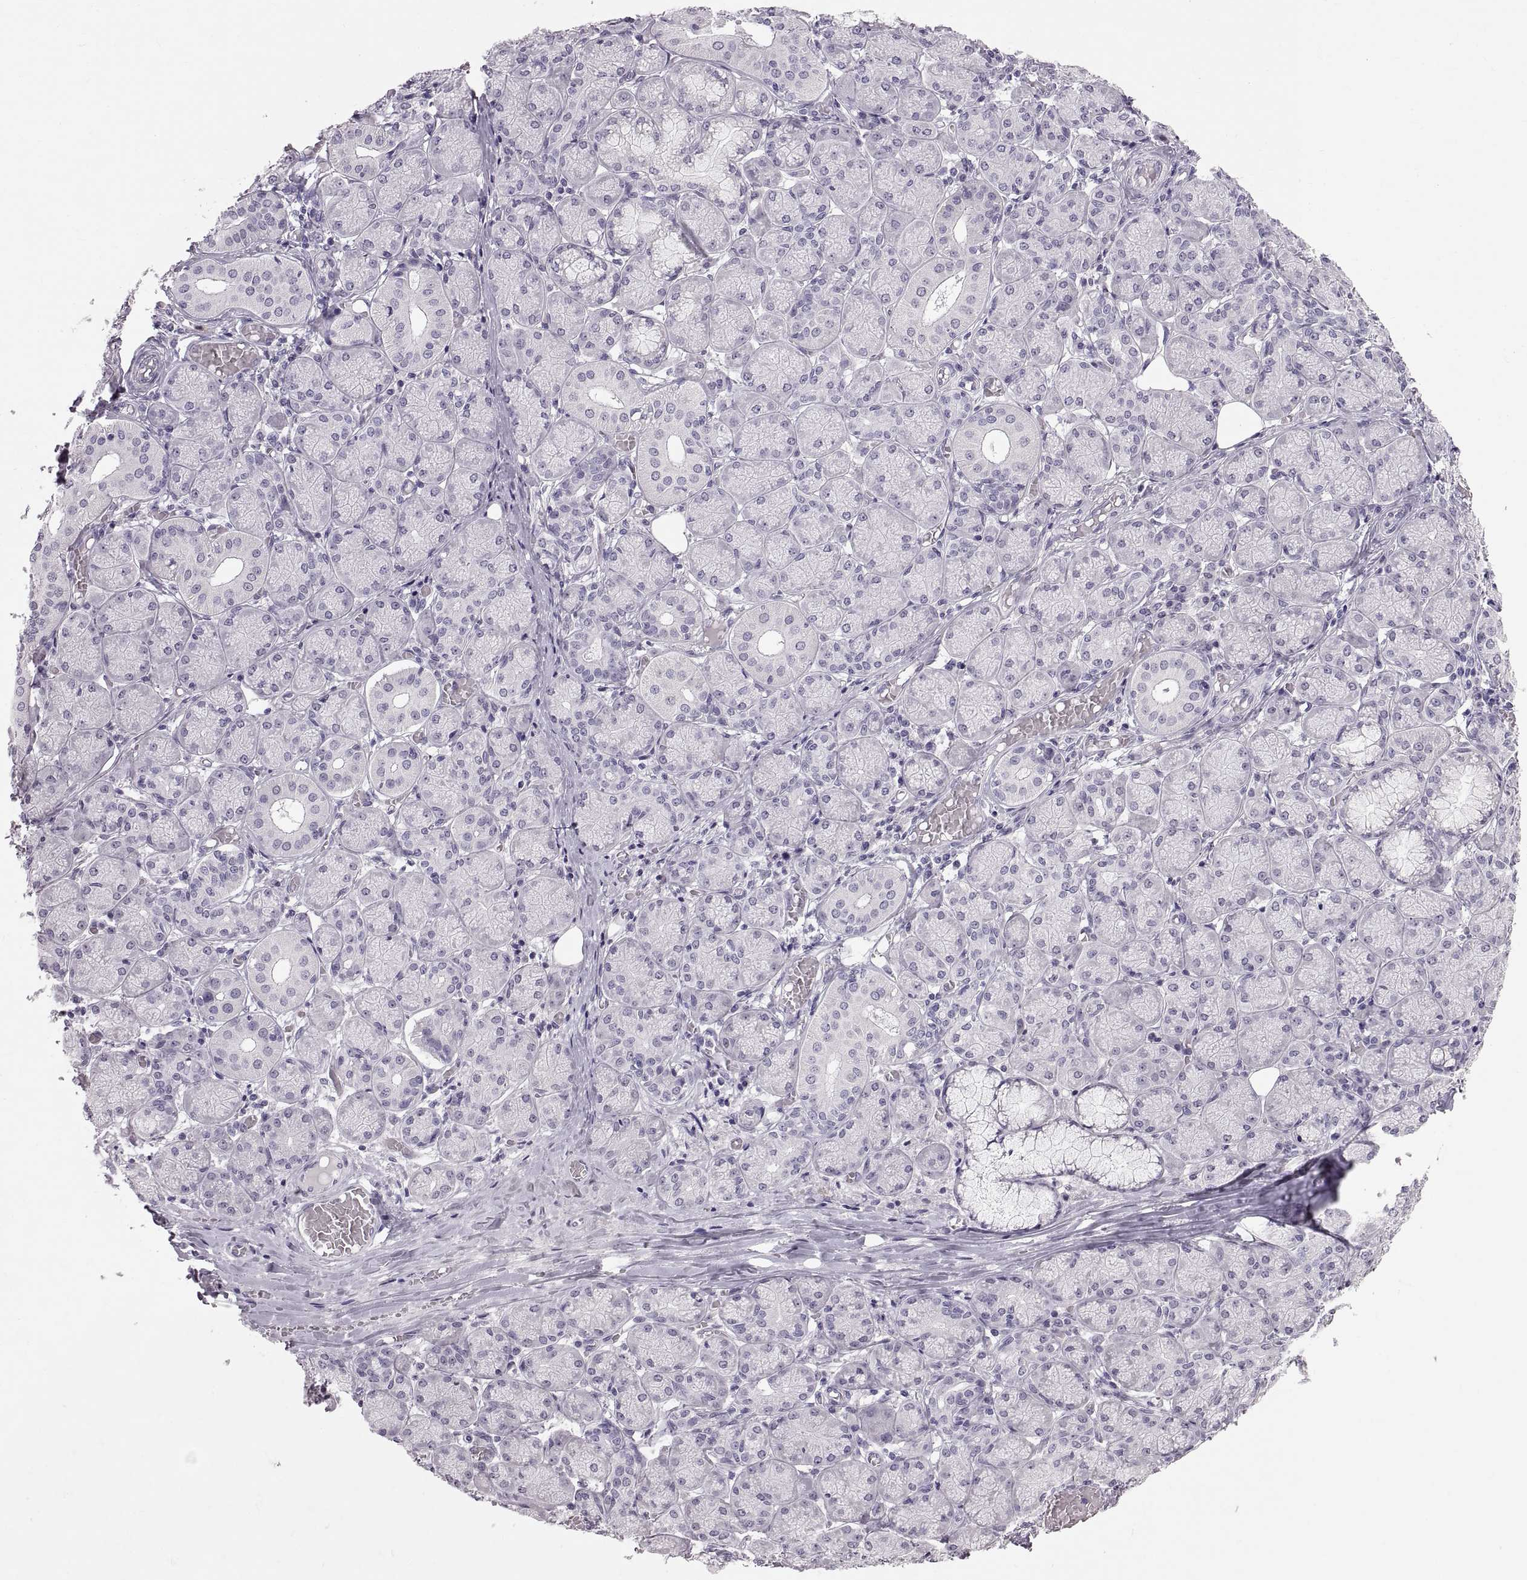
{"staining": {"intensity": "negative", "quantity": "none", "location": "none"}, "tissue": "salivary gland", "cell_type": "Glandular cells", "image_type": "normal", "snomed": [{"axis": "morphology", "description": "Normal tissue, NOS"}, {"axis": "topography", "description": "Salivary gland"}, {"axis": "topography", "description": "Peripheral nerve tissue"}], "caption": "Immunohistochemistry (IHC) histopathology image of benign human salivary gland stained for a protein (brown), which reveals no staining in glandular cells. (Stains: DAB IHC with hematoxylin counter stain, Microscopy: brightfield microscopy at high magnification).", "gene": "SPACDR", "patient": {"sex": "female", "age": 24}}